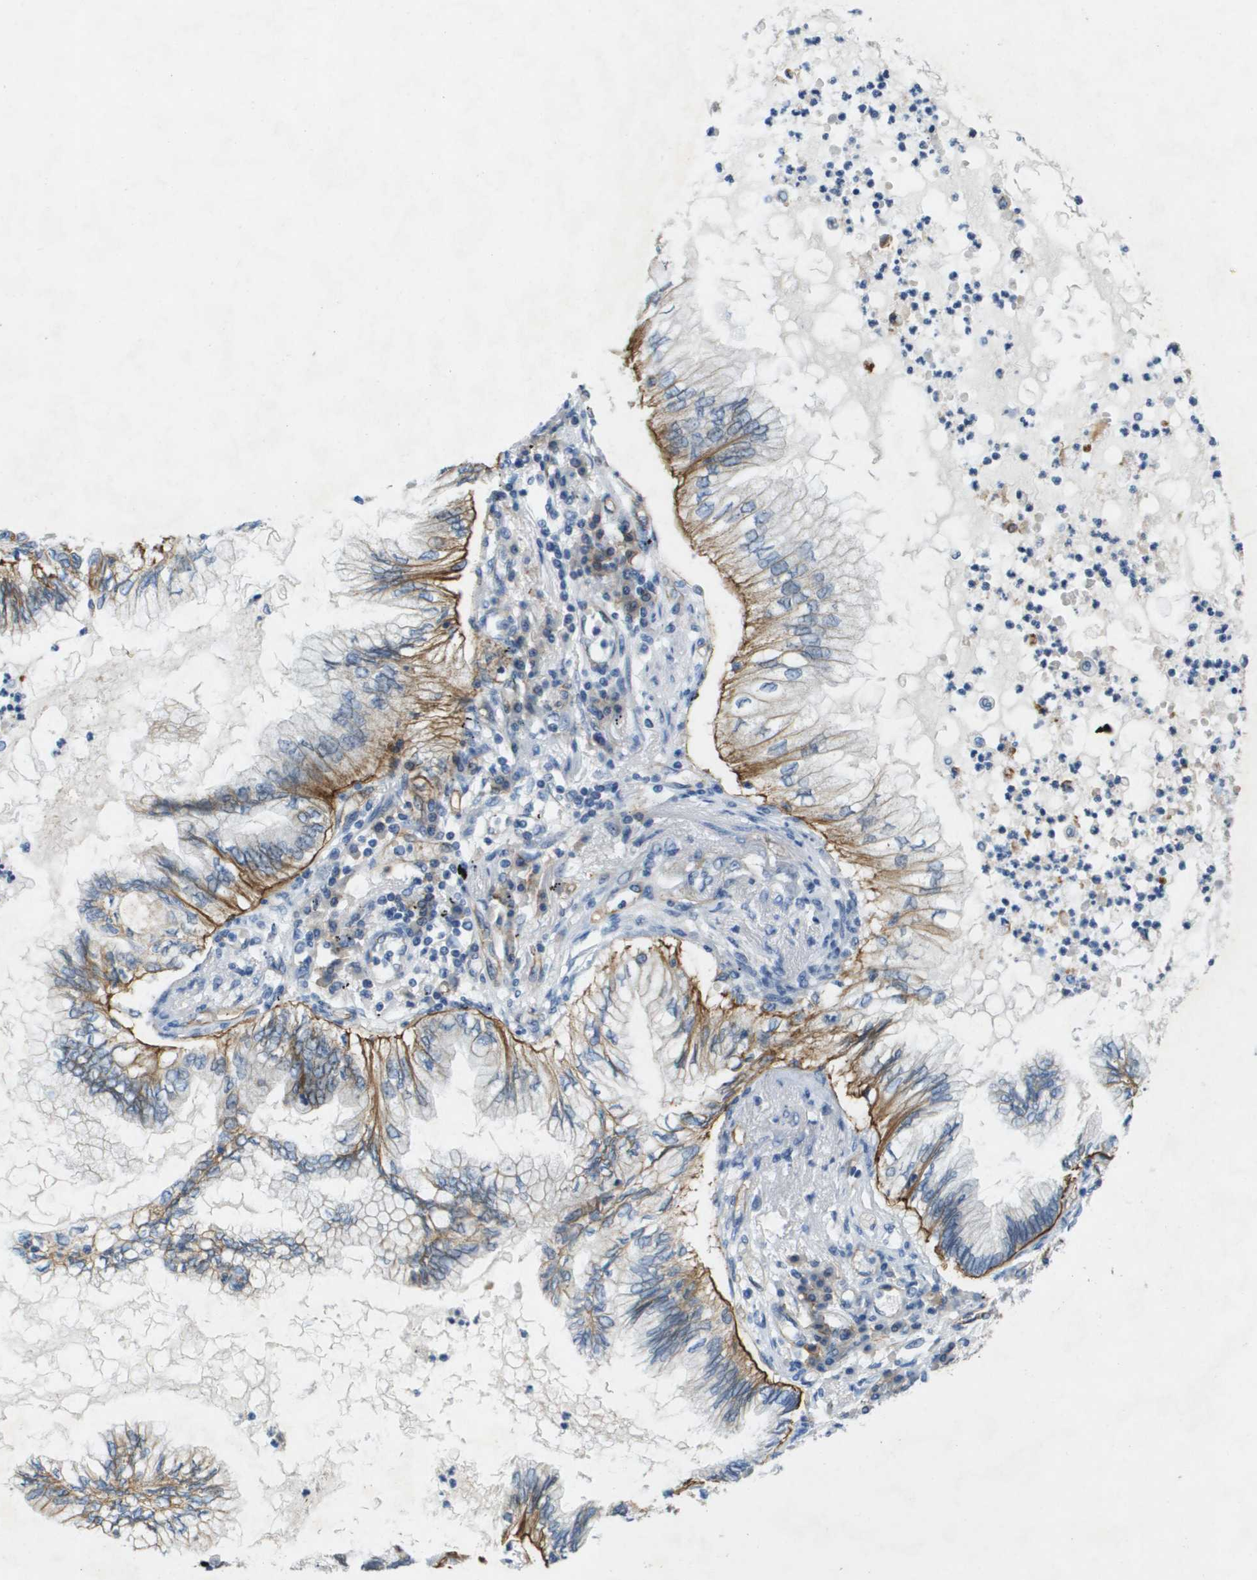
{"staining": {"intensity": "moderate", "quantity": ">75%", "location": "cytoplasmic/membranous"}, "tissue": "lung cancer", "cell_type": "Tumor cells", "image_type": "cancer", "snomed": [{"axis": "morphology", "description": "Normal tissue, NOS"}, {"axis": "morphology", "description": "Adenocarcinoma, NOS"}, {"axis": "topography", "description": "Bronchus"}, {"axis": "topography", "description": "Lung"}], "caption": "Lung cancer (adenocarcinoma) was stained to show a protein in brown. There is medium levels of moderate cytoplasmic/membranous expression in about >75% of tumor cells.", "gene": "ITGA6", "patient": {"sex": "female", "age": 70}}